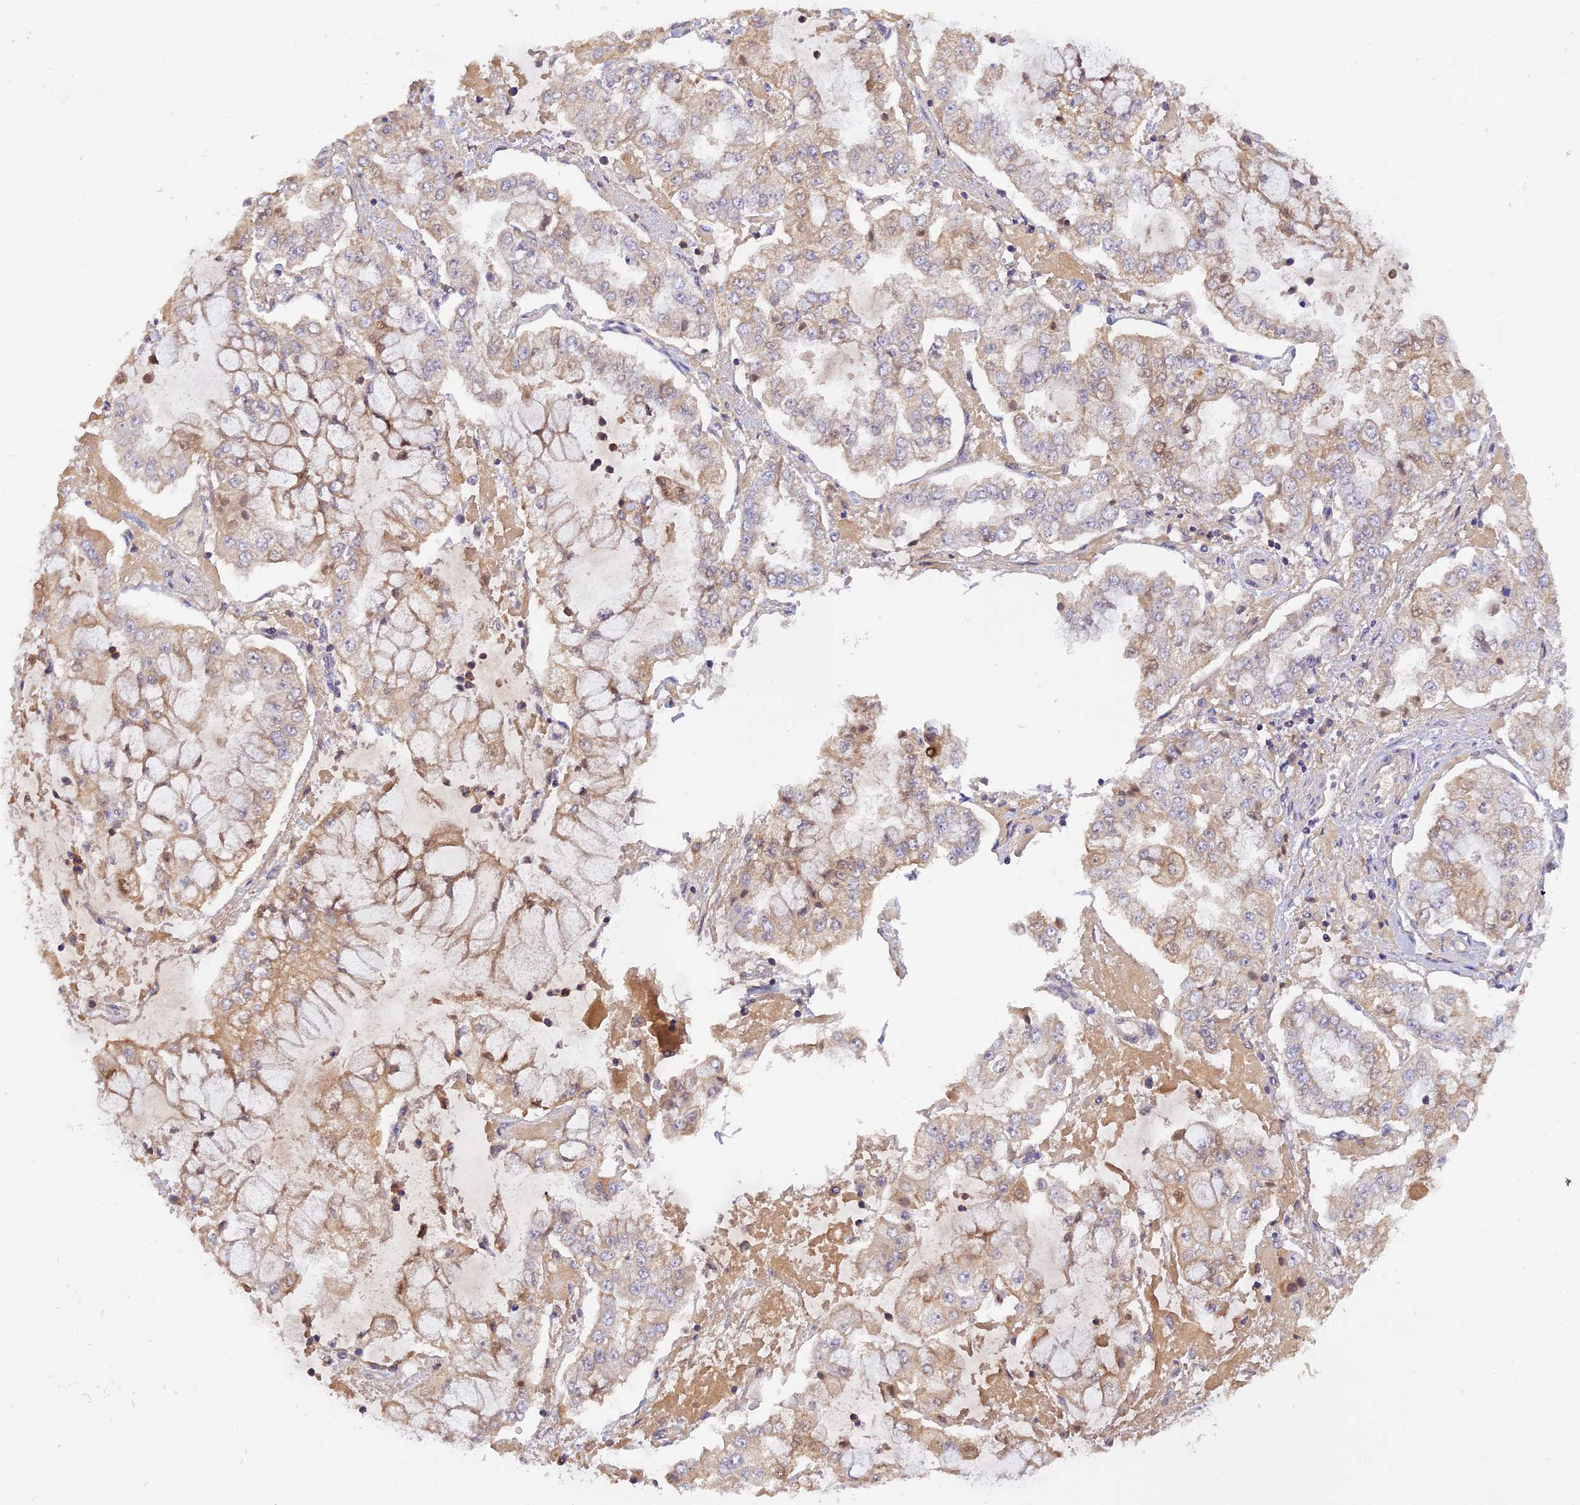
{"staining": {"intensity": "moderate", "quantity": "25%-75%", "location": "cytoplasmic/membranous"}, "tissue": "stomach cancer", "cell_type": "Tumor cells", "image_type": "cancer", "snomed": [{"axis": "morphology", "description": "Adenocarcinoma, NOS"}, {"axis": "topography", "description": "Stomach"}], "caption": "DAB (3,3'-diaminobenzidine) immunohistochemical staining of human stomach cancer demonstrates moderate cytoplasmic/membranous protein expression in approximately 25%-75% of tumor cells.", "gene": "ZNF436", "patient": {"sex": "male", "age": 76}}